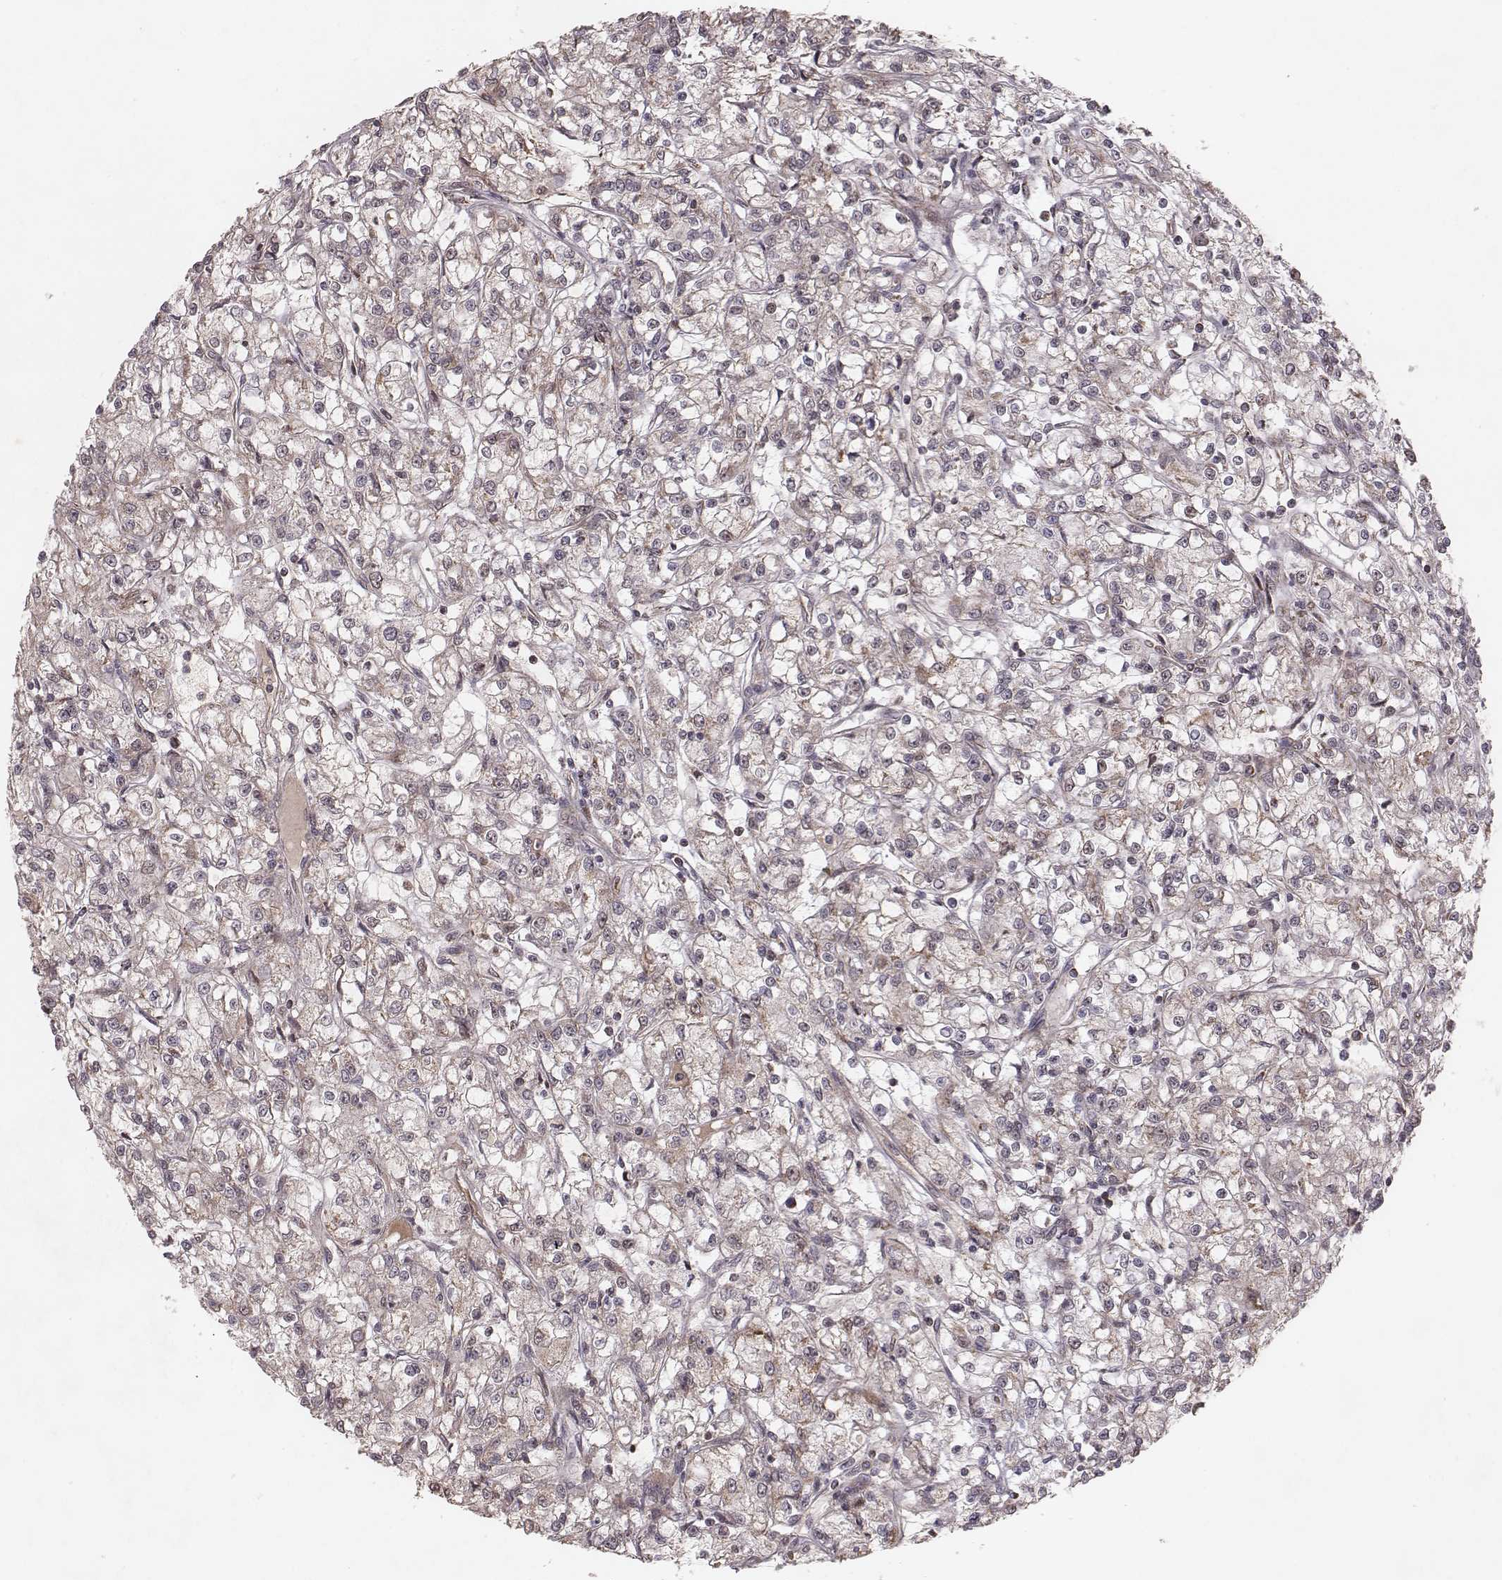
{"staining": {"intensity": "weak", "quantity": "25%-75%", "location": "cytoplasmic/membranous"}, "tissue": "renal cancer", "cell_type": "Tumor cells", "image_type": "cancer", "snomed": [{"axis": "morphology", "description": "Adenocarcinoma, NOS"}, {"axis": "topography", "description": "Kidney"}], "caption": "Tumor cells show low levels of weak cytoplasmic/membranous positivity in approximately 25%-75% of cells in human renal cancer.", "gene": "NDUFA7", "patient": {"sex": "female", "age": 59}}